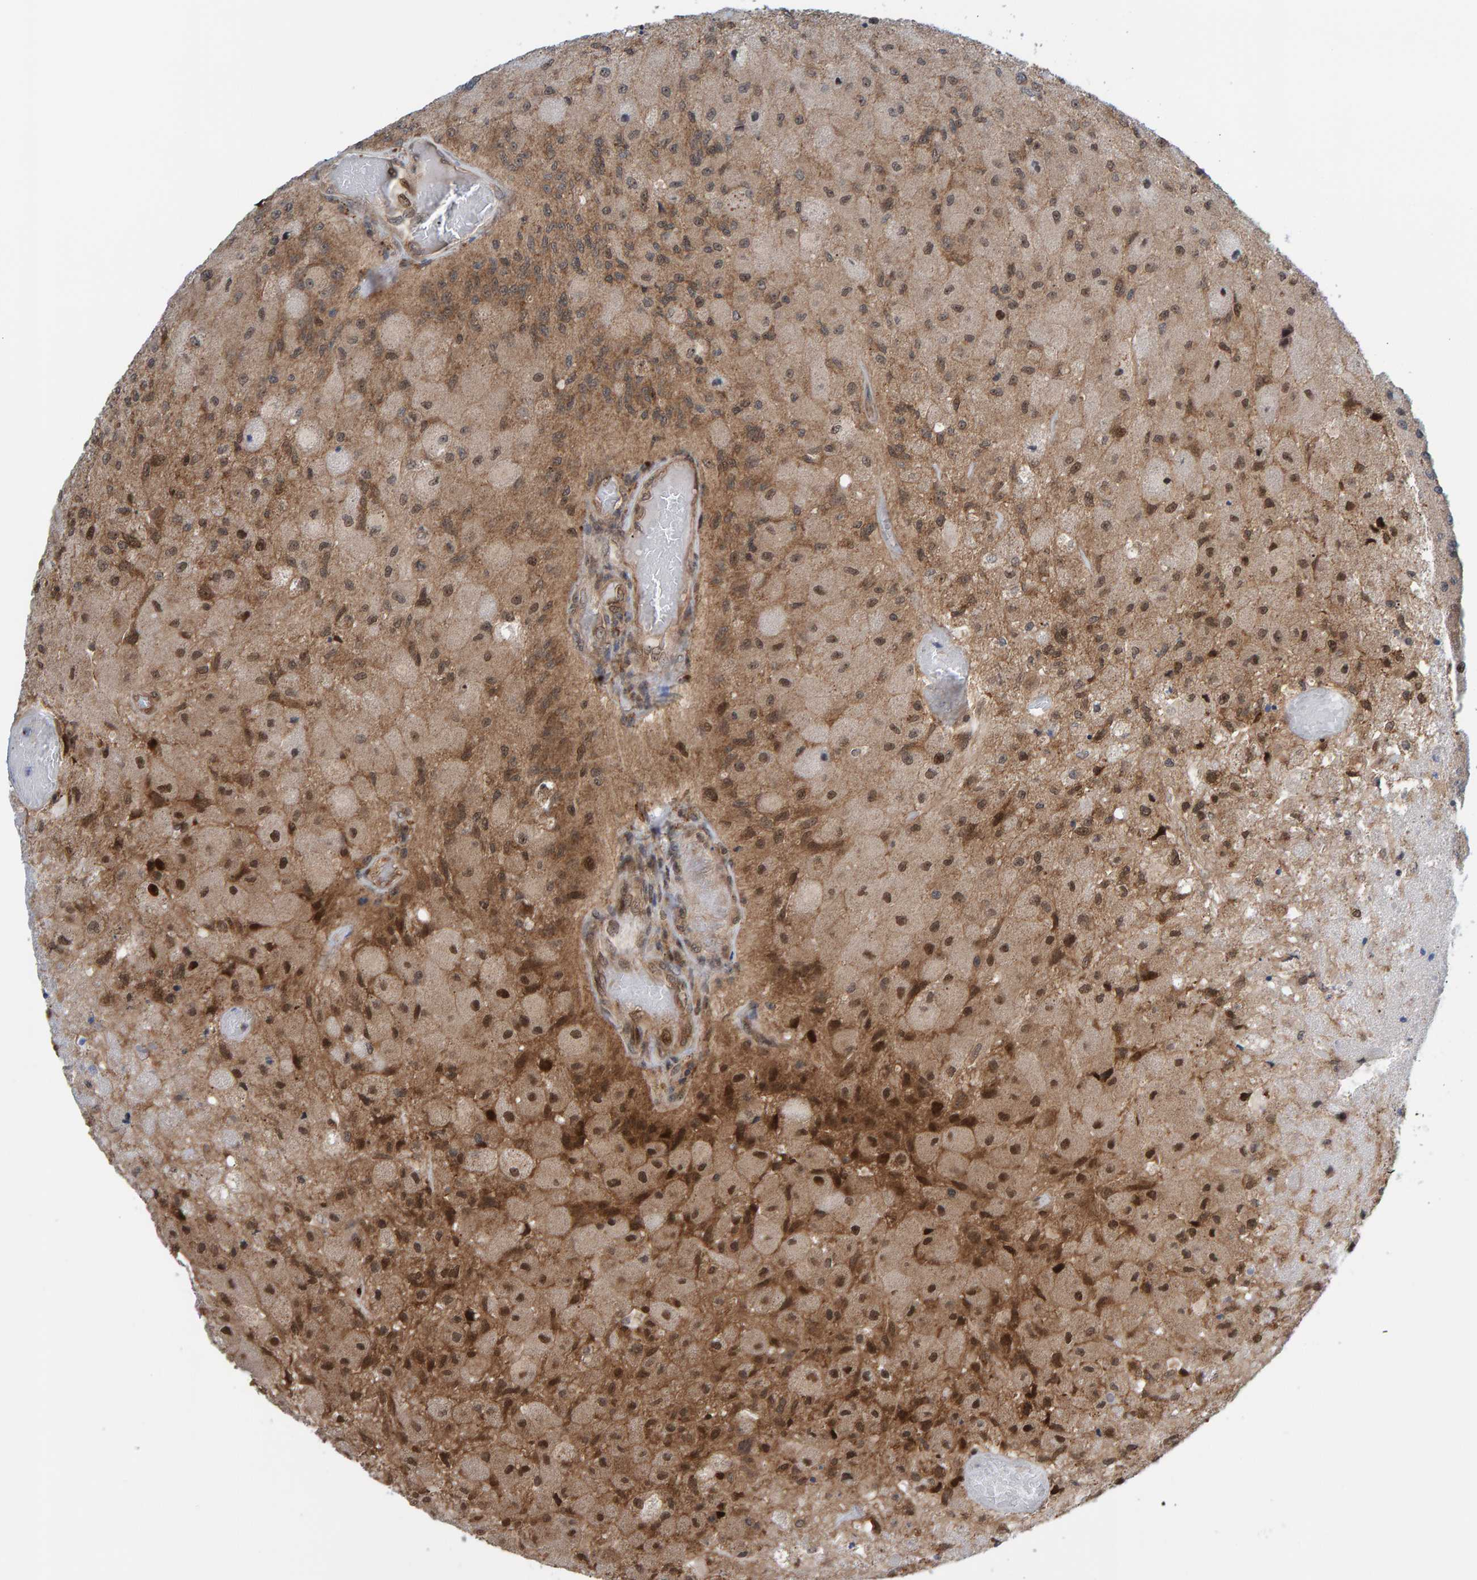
{"staining": {"intensity": "moderate", "quantity": ">75%", "location": "cytoplasmic/membranous,nuclear"}, "tissue": "glioma", "cell_type": "Tumor cells", "image_type": "cancer", "snomed": [{"axis": "morphology", "description": "Normal tissue, NOS"}, {"axis": "morphology", "description": "Glioma, malignant, High grade"}, {"axis": "topography", "description": "Cerebral cortex"}], "caption": "Immunohistochemistry histopathology image of neoplastic tissue: human high-grade glioma (malignant) stained using immunohistochemistry demonstrates medium levels of moderate protein expression localized specifically in the cytoplasmic/membranous and nuclear of tumor cells, appearing as a cytoplasmic/membranous and nuclear brown color.", "gene": "ZNF366", "patient": {"sex": "male", "age": 77}}